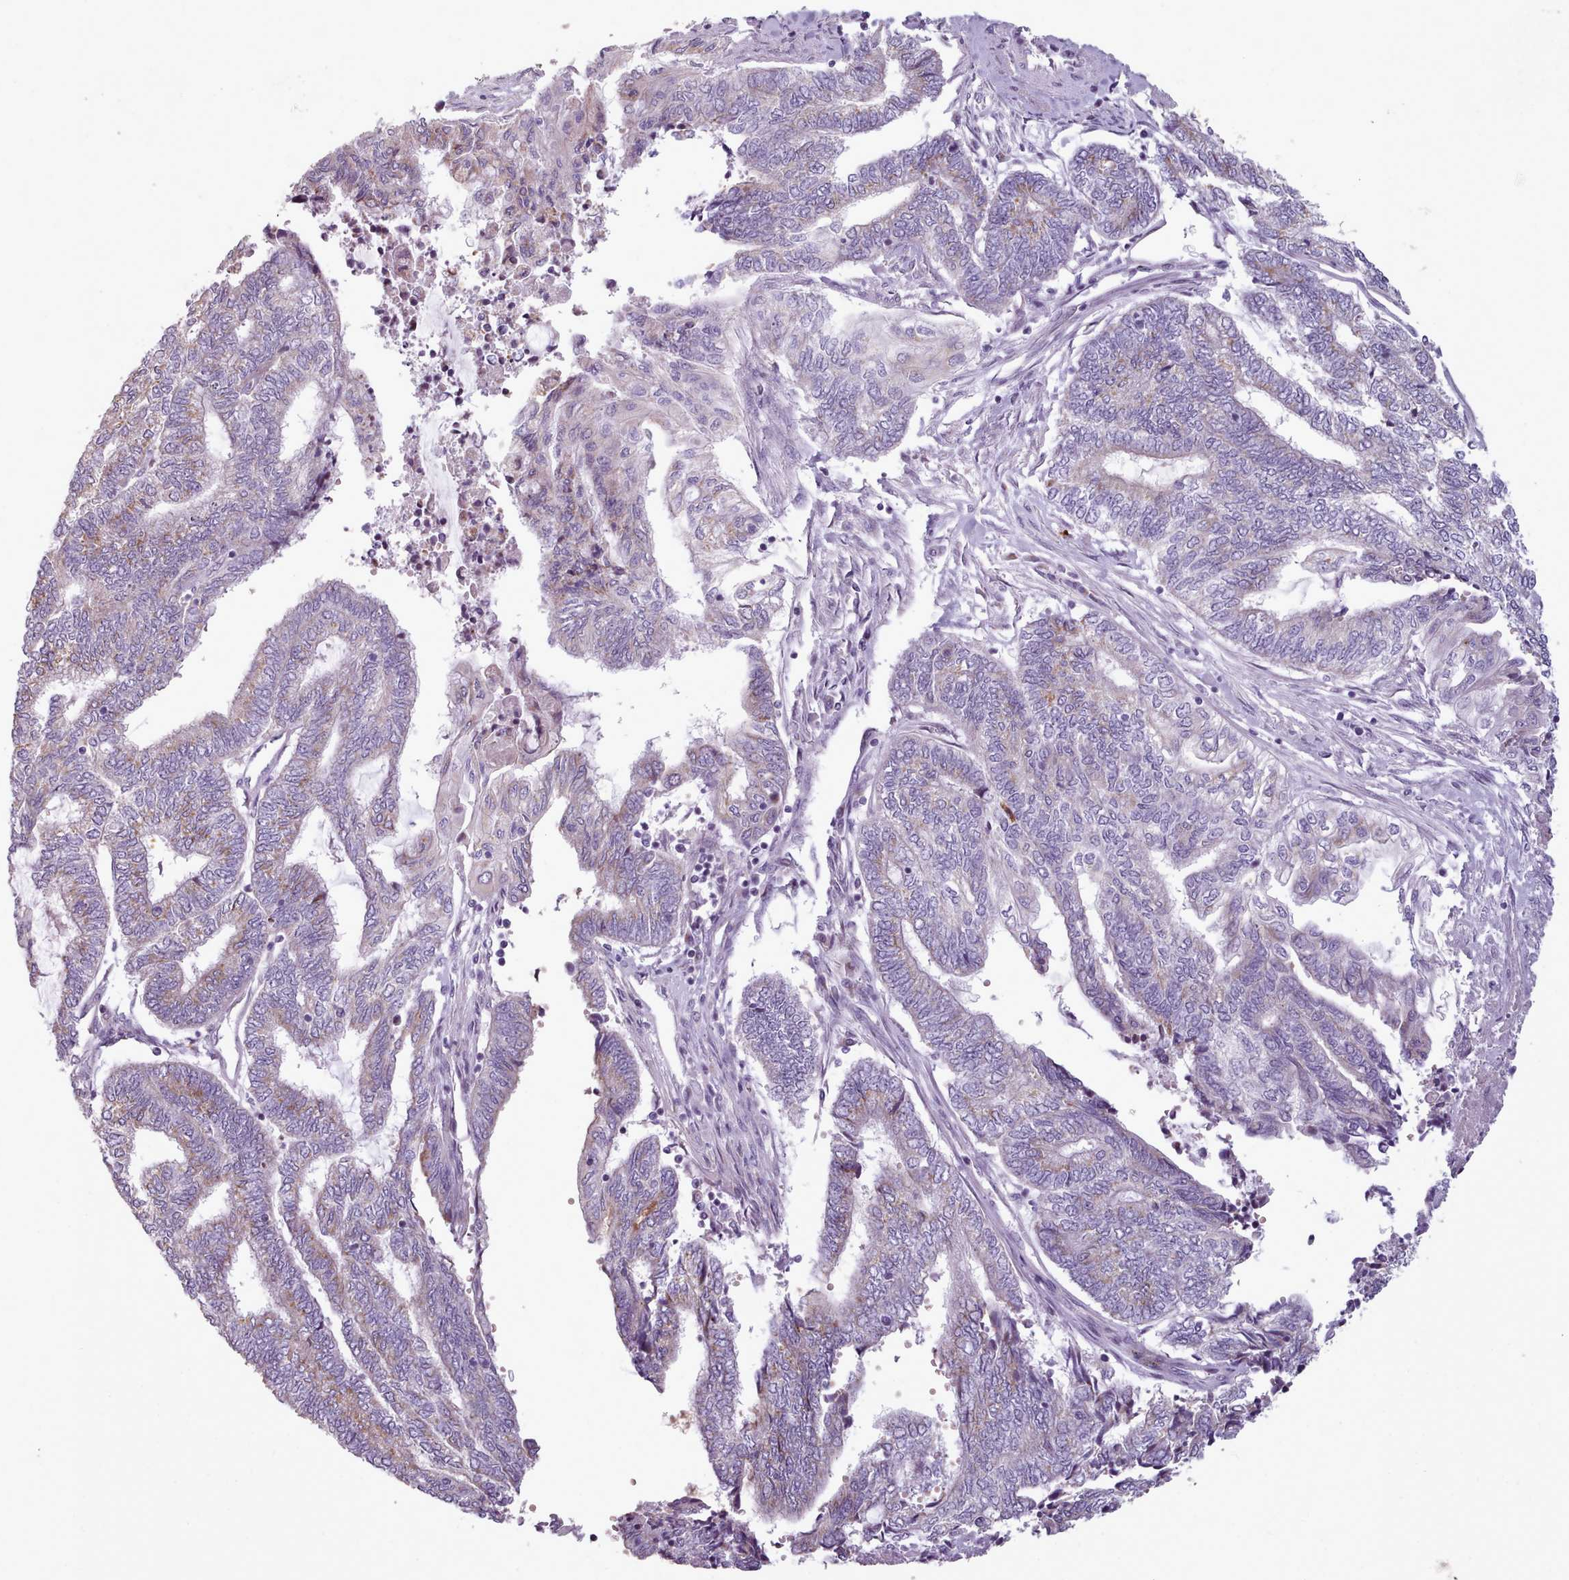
{"staining": {"intensity": "weak", "quantity": "<25%", "location": "cytoplasmic/membranous"}, "tissue": "endometrial cancer", "cell_type": "Tumor cells", "image_type": "cancer", "snomed": [{"axis": "morphology", "description": "Adenocarcinoma, NOS"}, {"axis": "topography", "description": "Uterus"}, {"axis": "topography", "description": "Endometrium"}], "caption": "A micrograph of endometrial adenocarcinoma stained for a protein demonstrates no brown staining in tumor cells. (Immunohistochemistry, brightfield microscopy, high magnification).", "gene": "SLC52A3", "patient": {"sex": "female", "age": 70}}